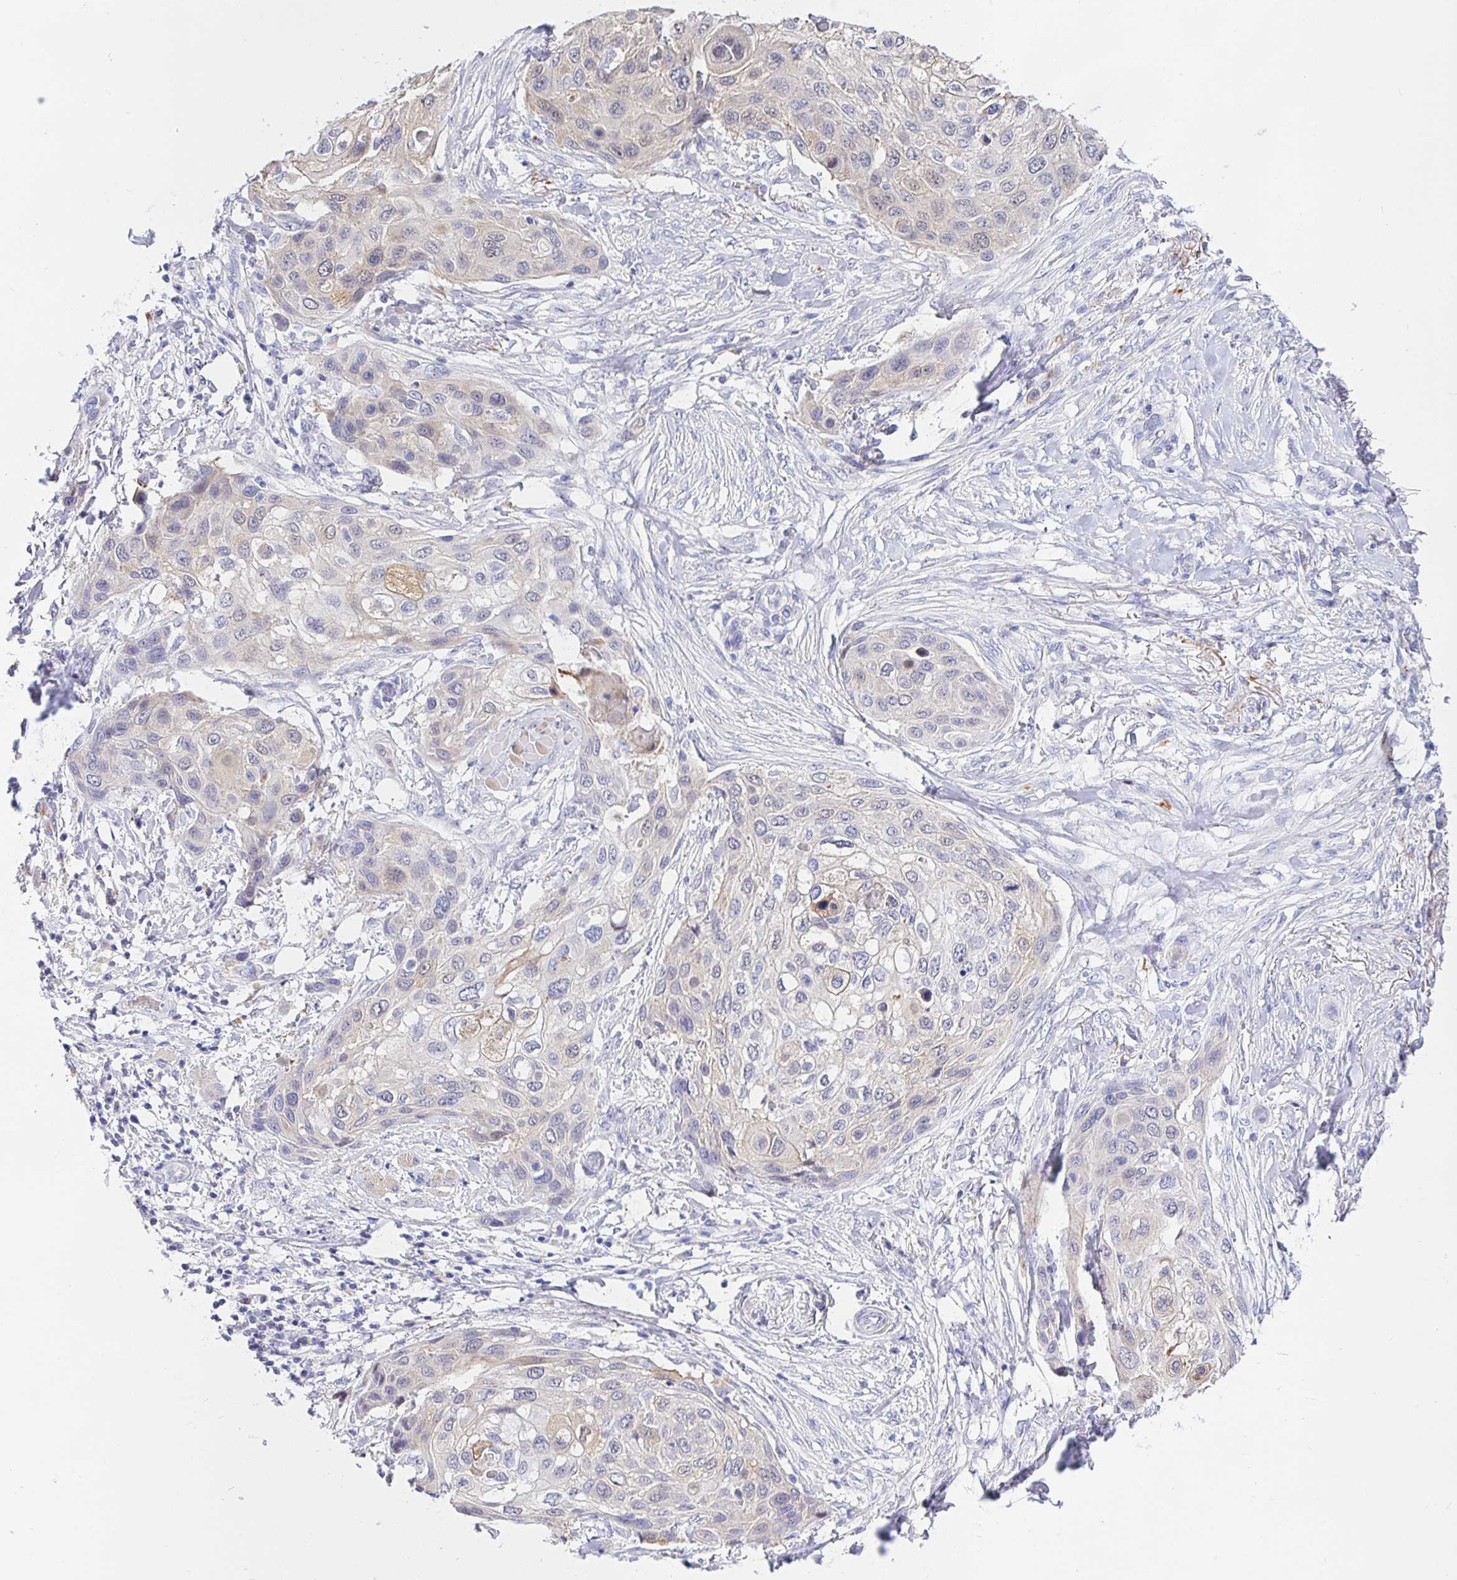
{"staining": {"intensity": "negative", "quantity": "none", "location": "none"}, "tissue": "skin cancer", "cell_type": "Tumor cells", "image_type": "cancer", "snomed": [{"axis": "morphology", "description": "Squamous cell carcinoma, NOS"}, {"axis": "topography", "description": "Skin"}], "caption": "An image of skin squamous cell carcinoma stained for a protein exhibits no brown staining in tumor cells.", "gene": "KBTBD13", "patient": {"sex": "female", "age": 87}}